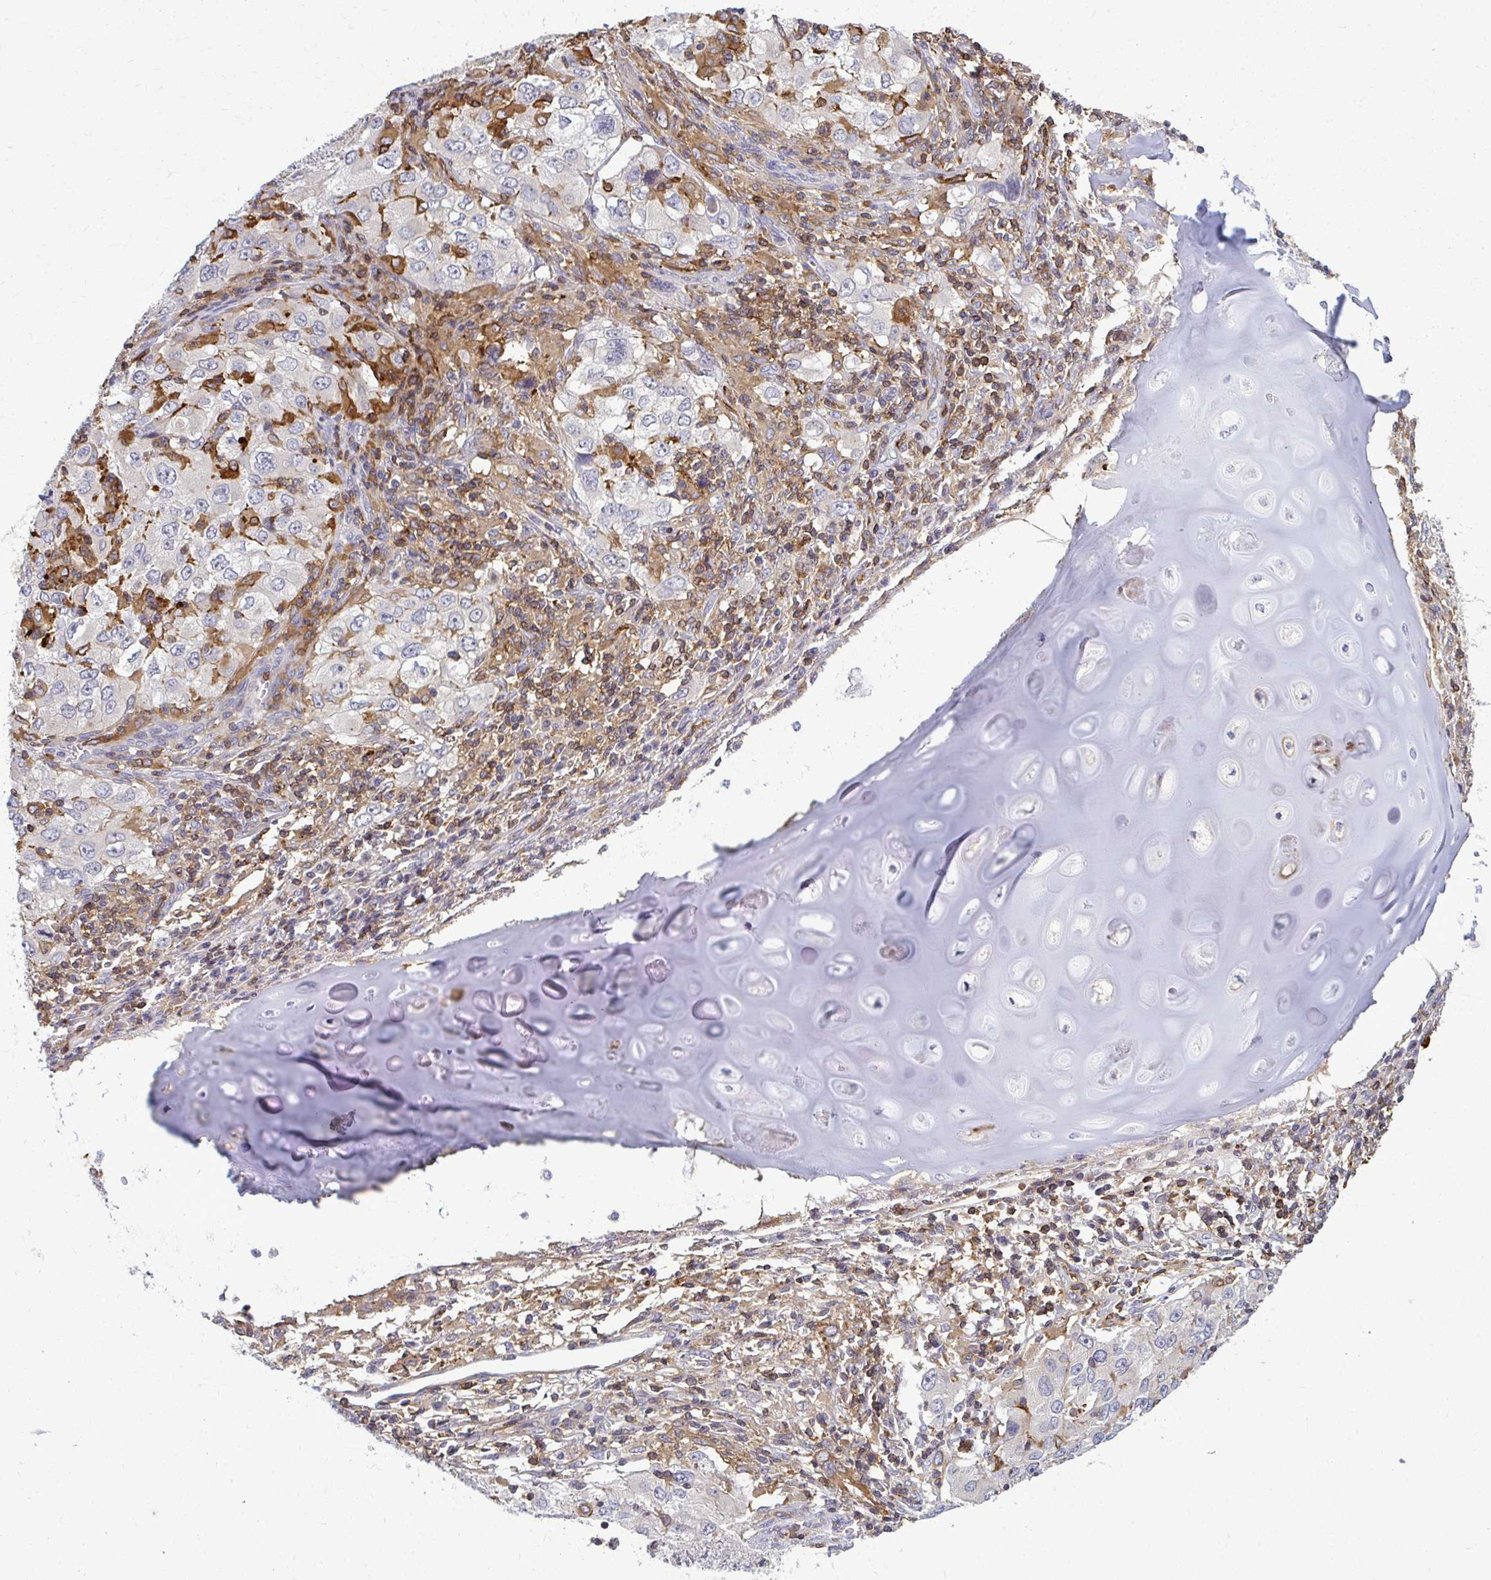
{"staining": {"intensity": "negative", "quantity": "none", "location": "none"}, "tissue": "lung cancer", "cell_type": "Tumor cells", "image_type": "cancer", "snomed": [{"axis": "morphology", "description": "Adenocarcinoma, NOS"}, {"axis": "morphology", "description": "Adenocarcinoma, metastatic, NOS"}, {"axis": "topography", "description": "Lymph node"}, {"axis": "topography", "description": "Lung"}], "caption": "The micrograph demonstrates no significant staining in tumor cells of metastatic adenocarcinoma (lung). (DAB (3,3'-diaminobenzidine) IHC with hematoxylin counter stain).", "gene": "AP5M1", "patient": {"sex": "female", "age": 42}}